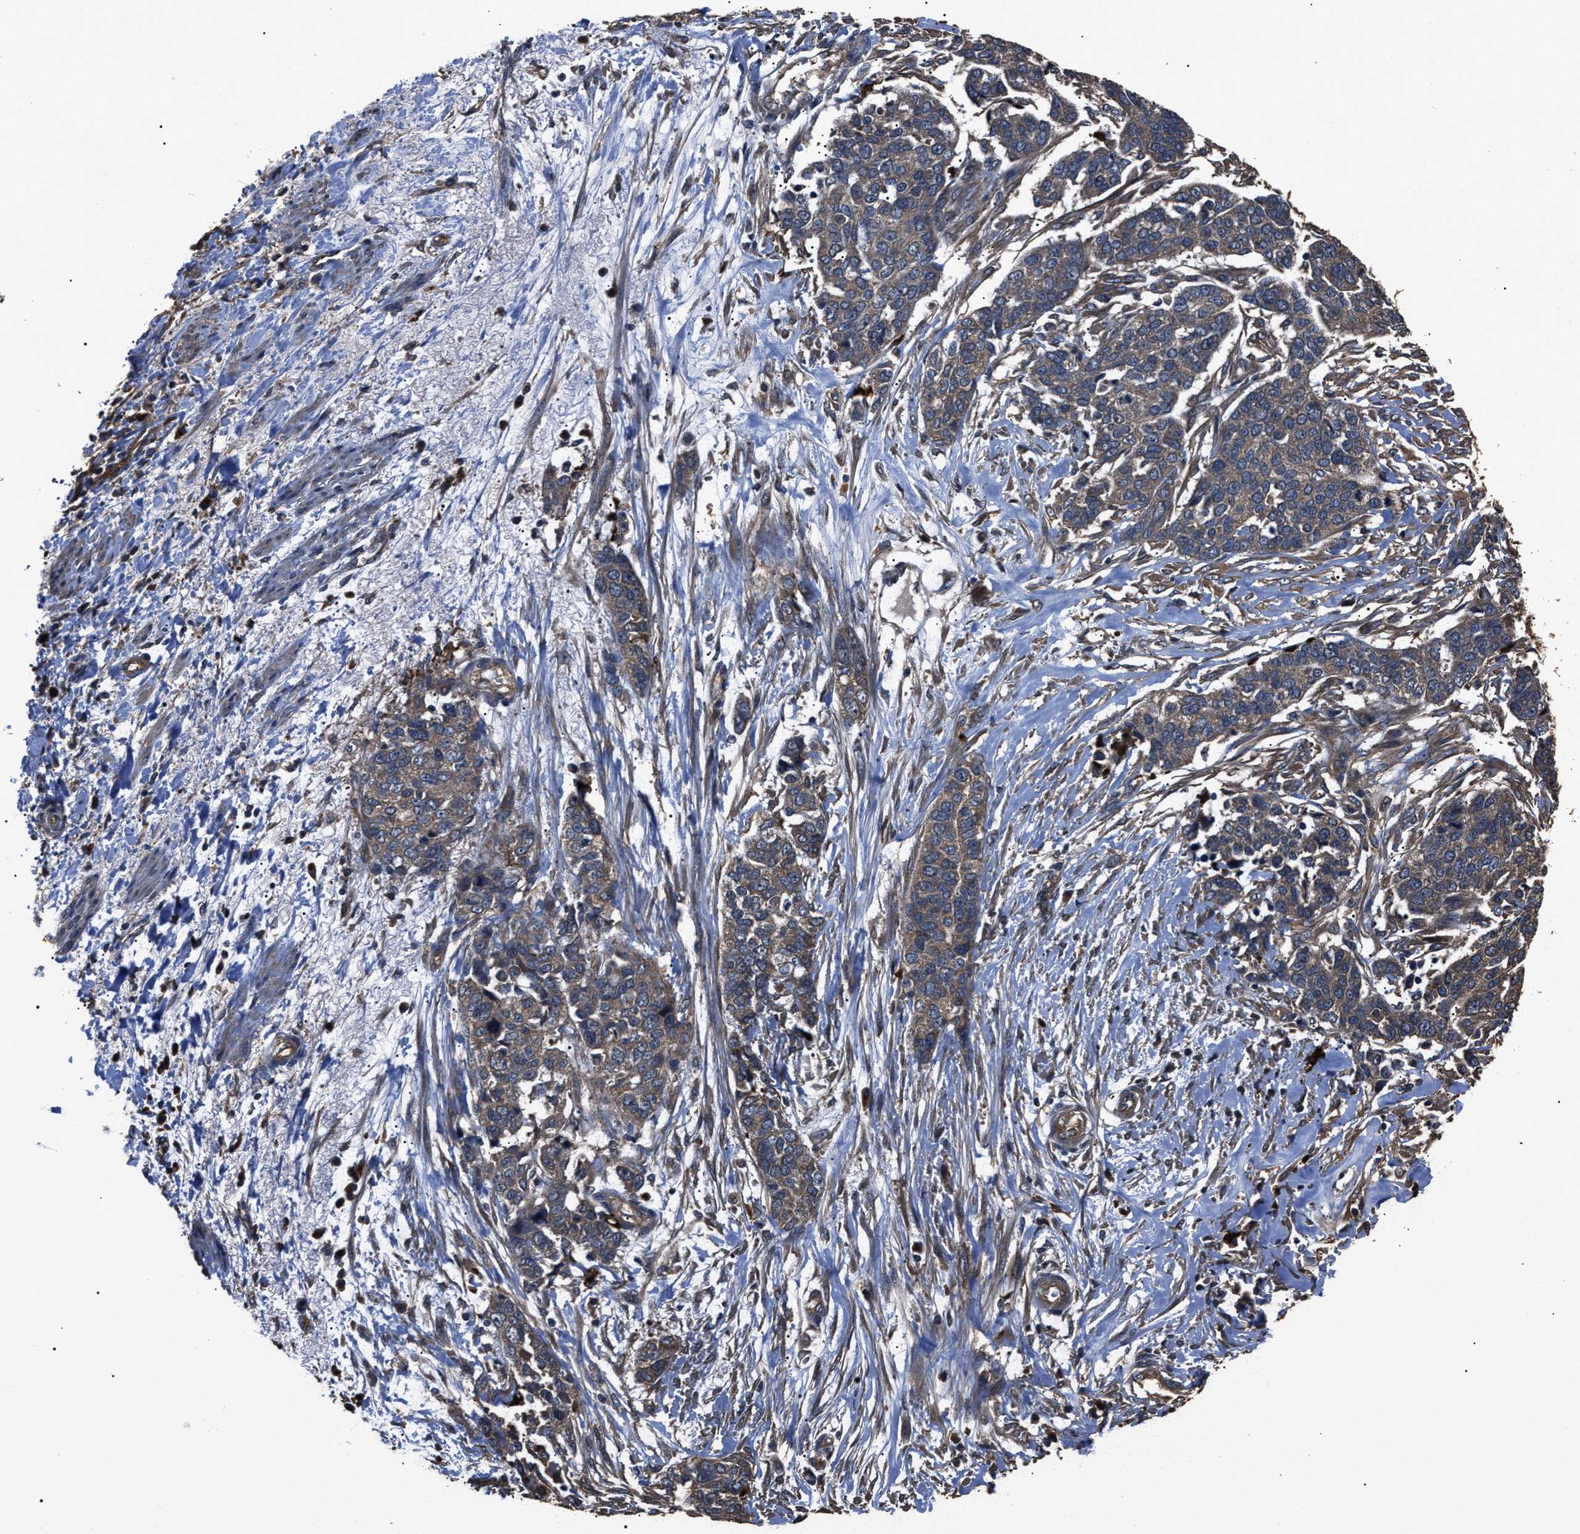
{"staining": {"intensity": "weak", "quantity": ">75%", "location": "cytoplasmic/membranous"}, "tissue": "ovarian cancer", "cell_type": "Tumor cells", "image_type": "cancer", "snomed": [{"axis": "morphology", "description": "Cystadenocarcinoma, serous, NOS"}, {"axis": "topography", "description": "Ovary"}], "caption": "High-power microscopy captured an IHC image of serous cystadenocarcinoma (ovarian), revealing weak cytoplasmic/membranous staining in approximately >75% of tumor cells. (DAB = brown stain, brightfield microscopy at high magnification).", "gene": "RNF216", "patient": {"sex": "female", "age": 44}}